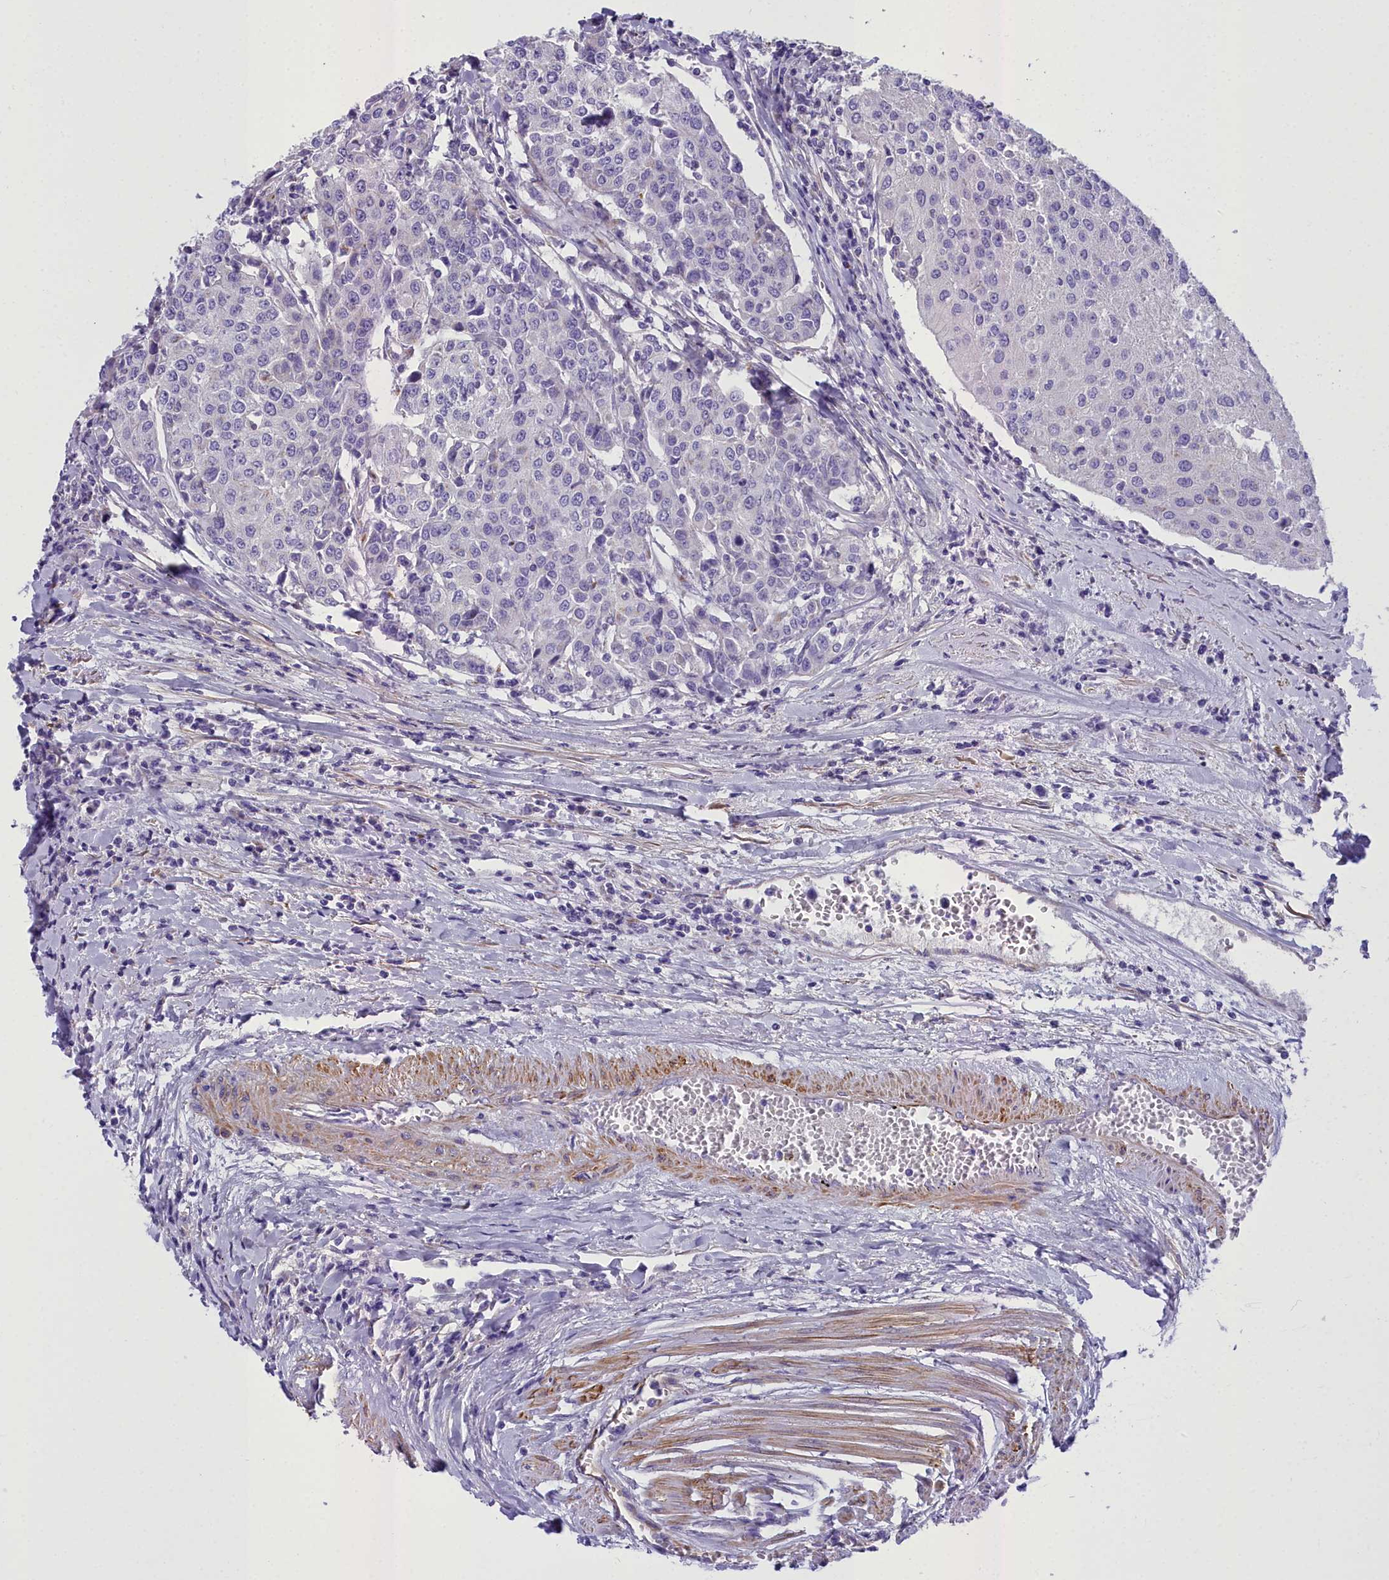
{"staining": {"intensity": "negative", "quantity": "none", "location": "none"}, "tissue": "urothelial cancer", "cell_type": "Tumor cells", "image_type": "cancer", "snomed": [{"axis": "morphology", "description": "Urothelial carcinoma, High grade"}, {"axis": "topography", "description": "Urinary bladder"}], "caption": "The histopathology image shows no significant staining in tumor cells of high-grade urothelial carcinoma. (Stains: DAB immunohistochemistry (IHC) with hematoxylin counter stain, Microscopy: brightfield microscopy at high magnification).", "gene": "GFRA1", "patient": {"sex": "female", "age": 85}}